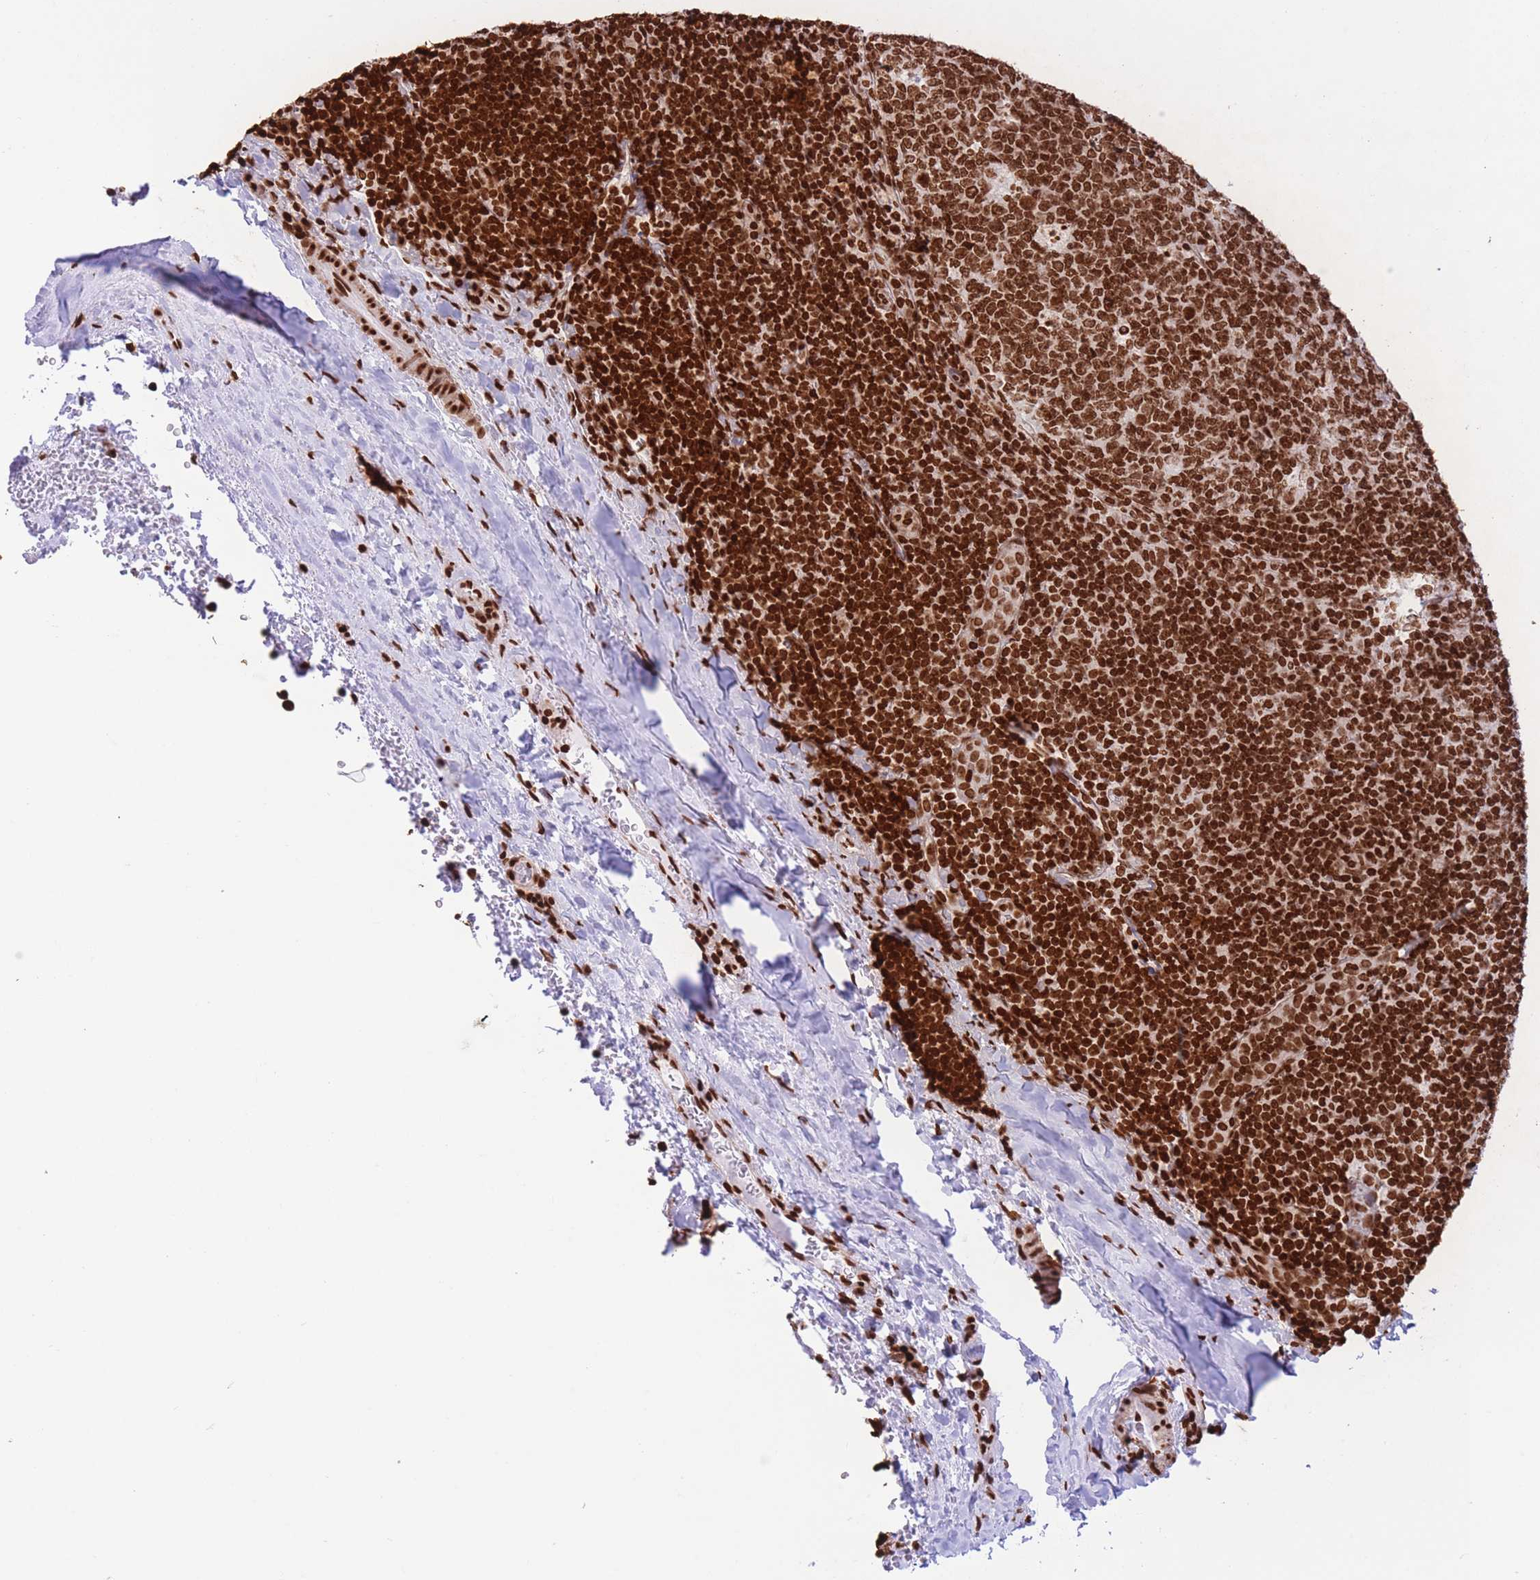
{"staining": {"intensity": "strong", "quantity": ">75%", "location": "nuclear"}, "tissue": "tonsil", "cell_type": "Germinal center cells", "image_type": "normal", "snomed": [{"axis": "morphology", "description": "Normal tissue, NOS"}, {"axis": "topography", "description": "Tonsil"}], "caption": "Immunohistochemistry (IHC) micrograph of normal tonsil: human tonsil stained using IHC reveals high levels of strong protein expression localized specifically in the nuclear of germinal center cells, appearing as a nuclear brown color.", "gene": "H2BC10", "patient": {"sex": "male", "age": 17}}